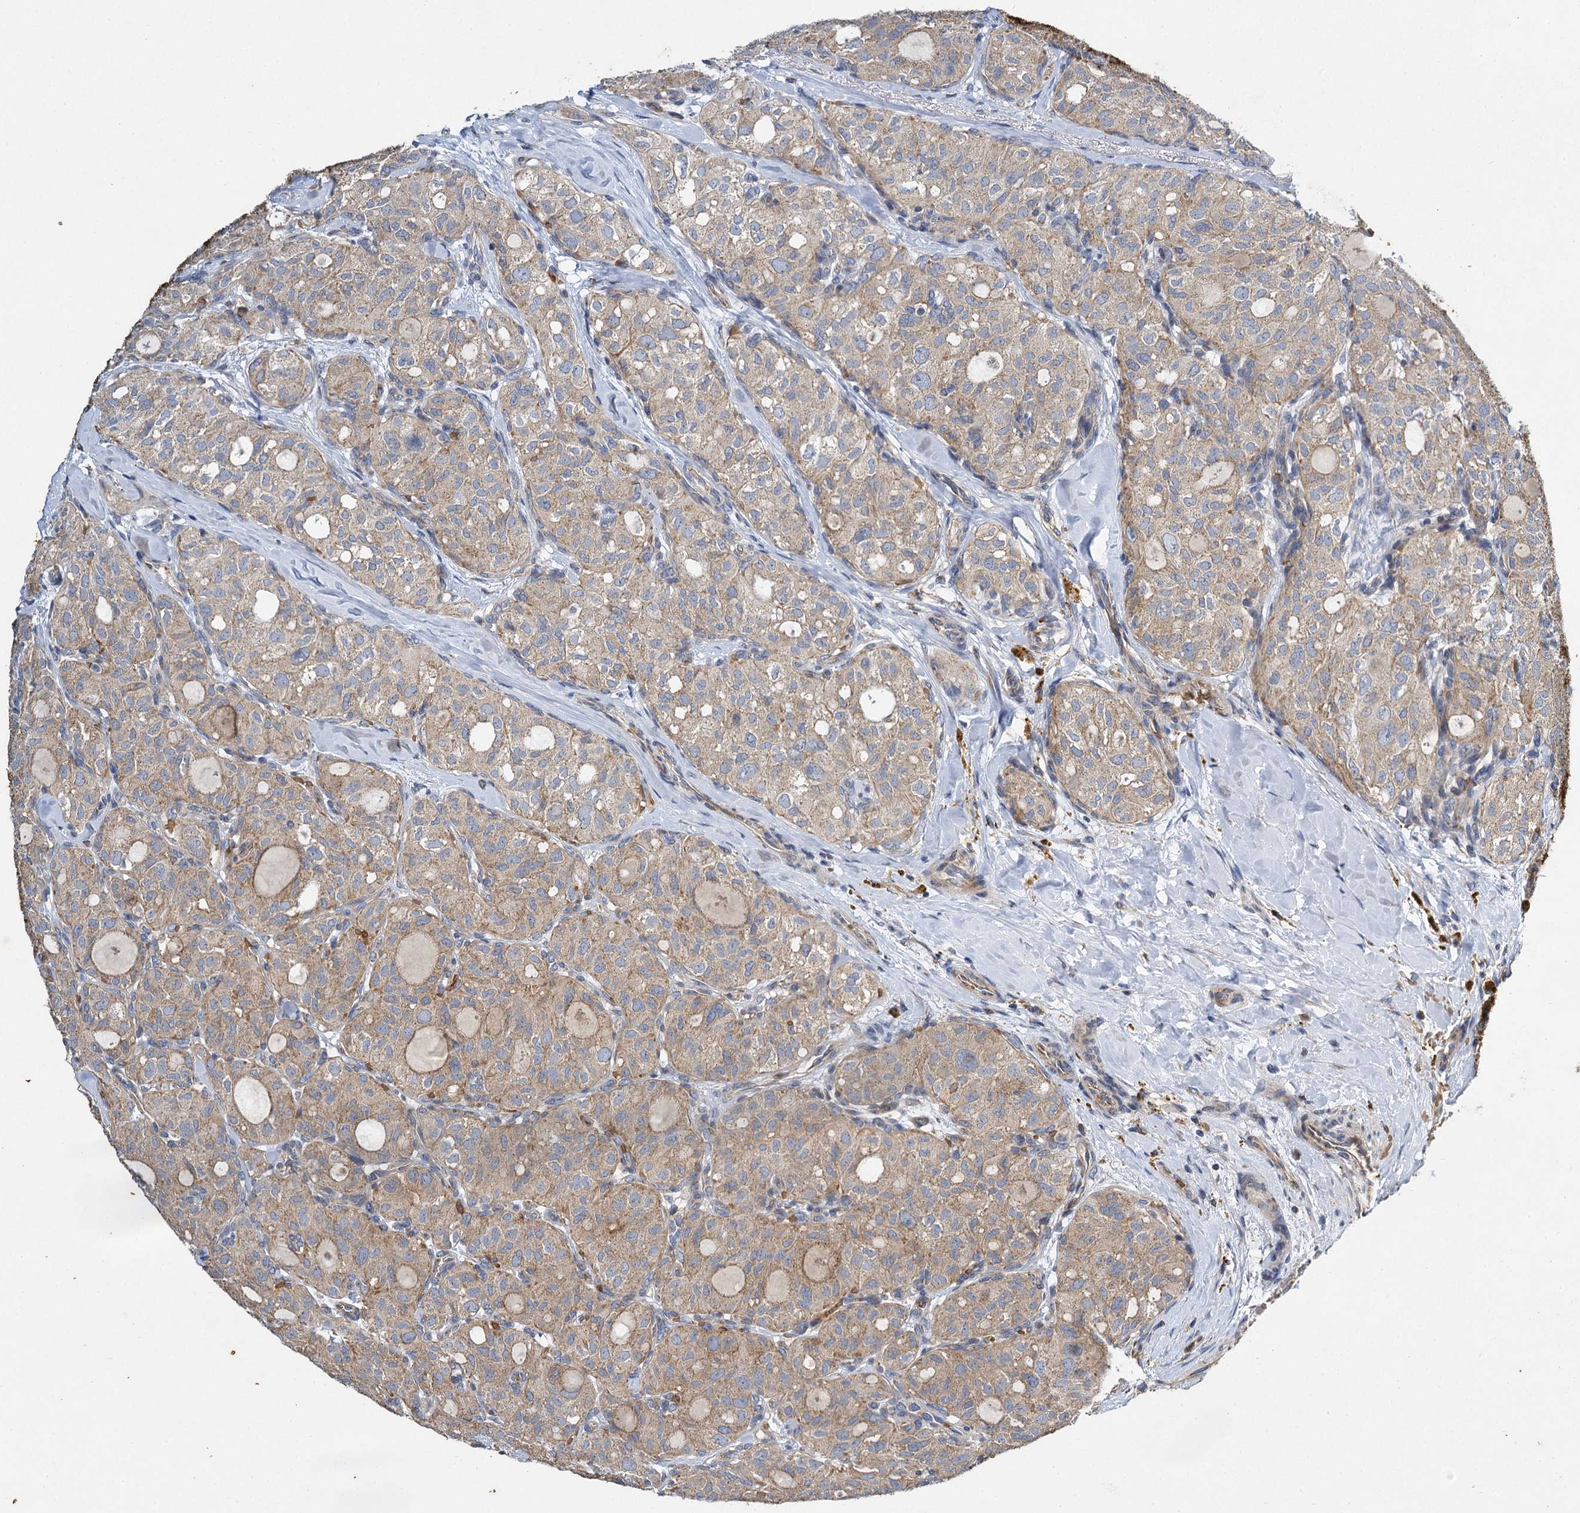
{"staining": {"intensity": "weak", "quantity": ">75%", "location": "cytoplasmic/membranous"}, "tissue": "thyroid cancer", "cell_type": "Tumor cells", "image_type": "cancer", "snomed": [{"axis": "morphology", "description": "Follicular adenoma carcinoma, NOS"}, {"axis": "topography", "description": "Thyroid gland"}], "caption": "This image demonstrates immunohistochemistry staining of thyroid follicular adenoma carcinoma, with low weak cytoplasmic/membranous positivity in about >75% of tumor cells.", "gene": "BCS1L", "patient": {"sex": "male", "age": 75}}